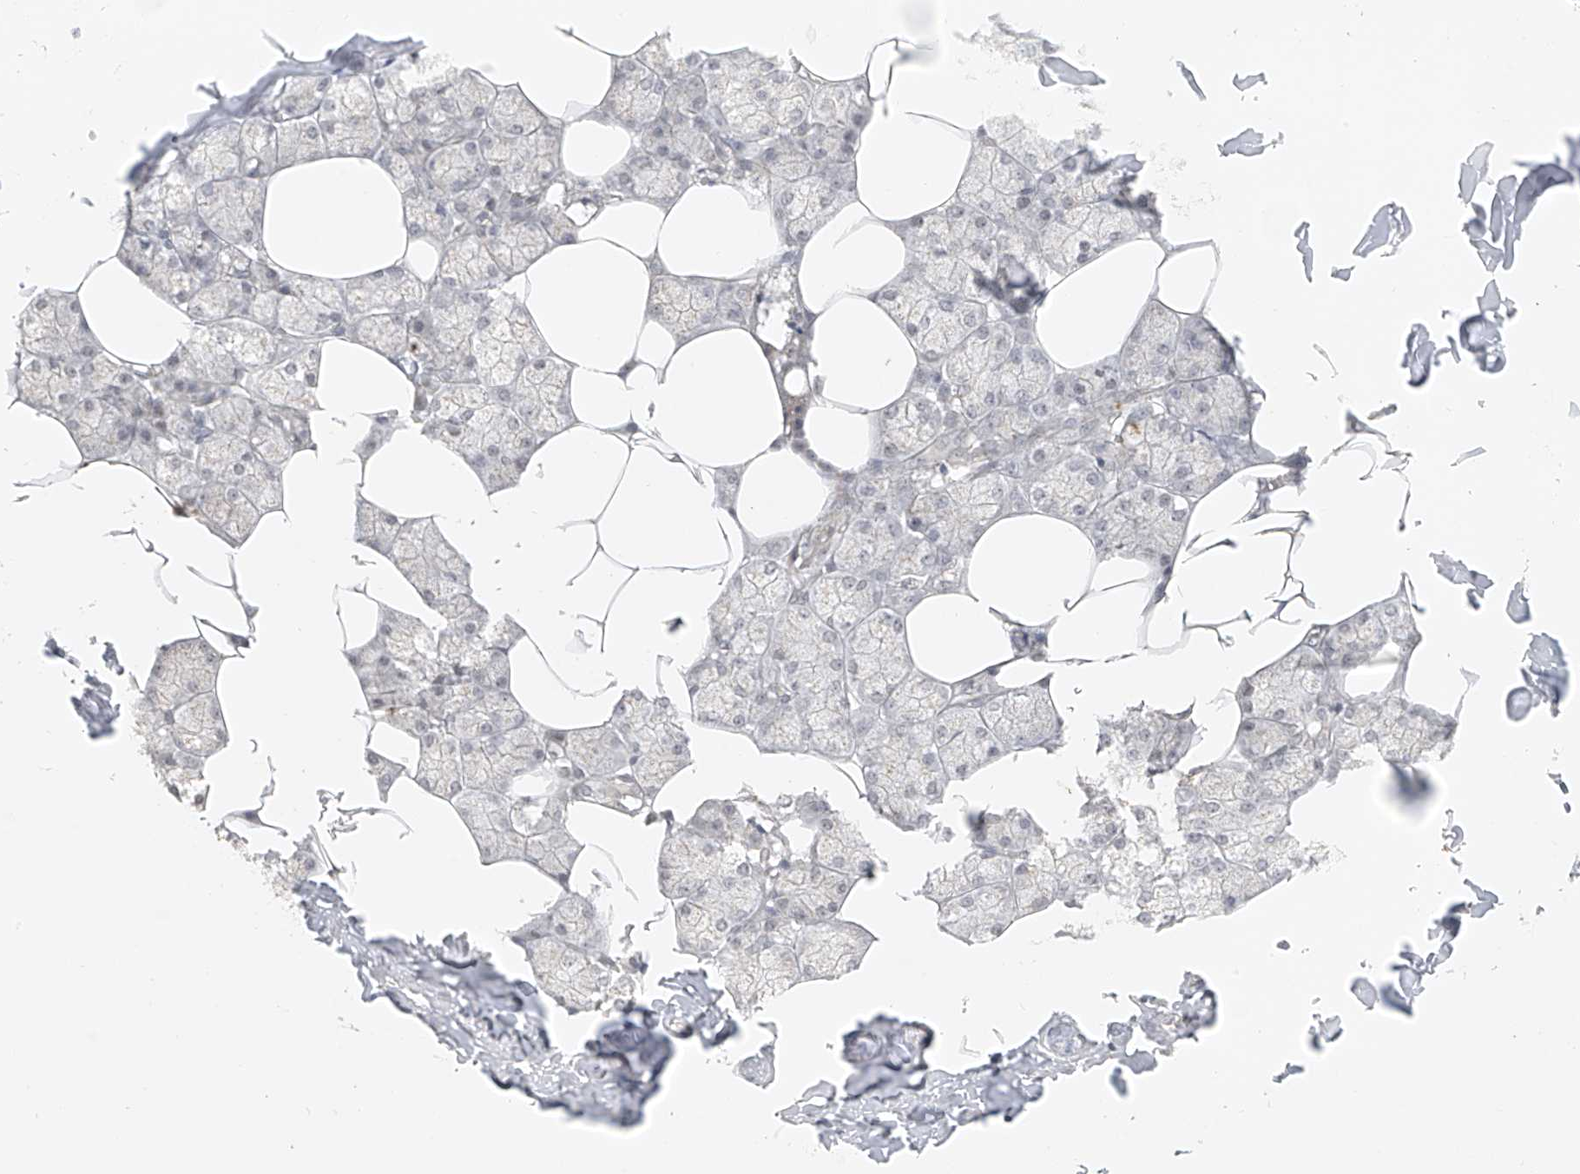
{"staining": {"intensity": "moderate", "quantity": "<25%", "location": "cytoplasmic/membranous"}, "tissue": "salivary gland", "cell_type": "Glandular cells", "image_type": "normal", "snomed": [{"axis": "morphology", "description": "Normal tissue, NOS"}, {"axis": "topography", "description": "Salivary gland"}], "caption": "Immunohistochemistry (IHC) photomicrograph of benign human salivary gland stained for a protein (brown), which shows low levels of moderate cytoplasmic/membranous positivity in about <25% of glandular cells.", "gene": "DYRK1B", "patient": {"sex": "male", "age": 62}}